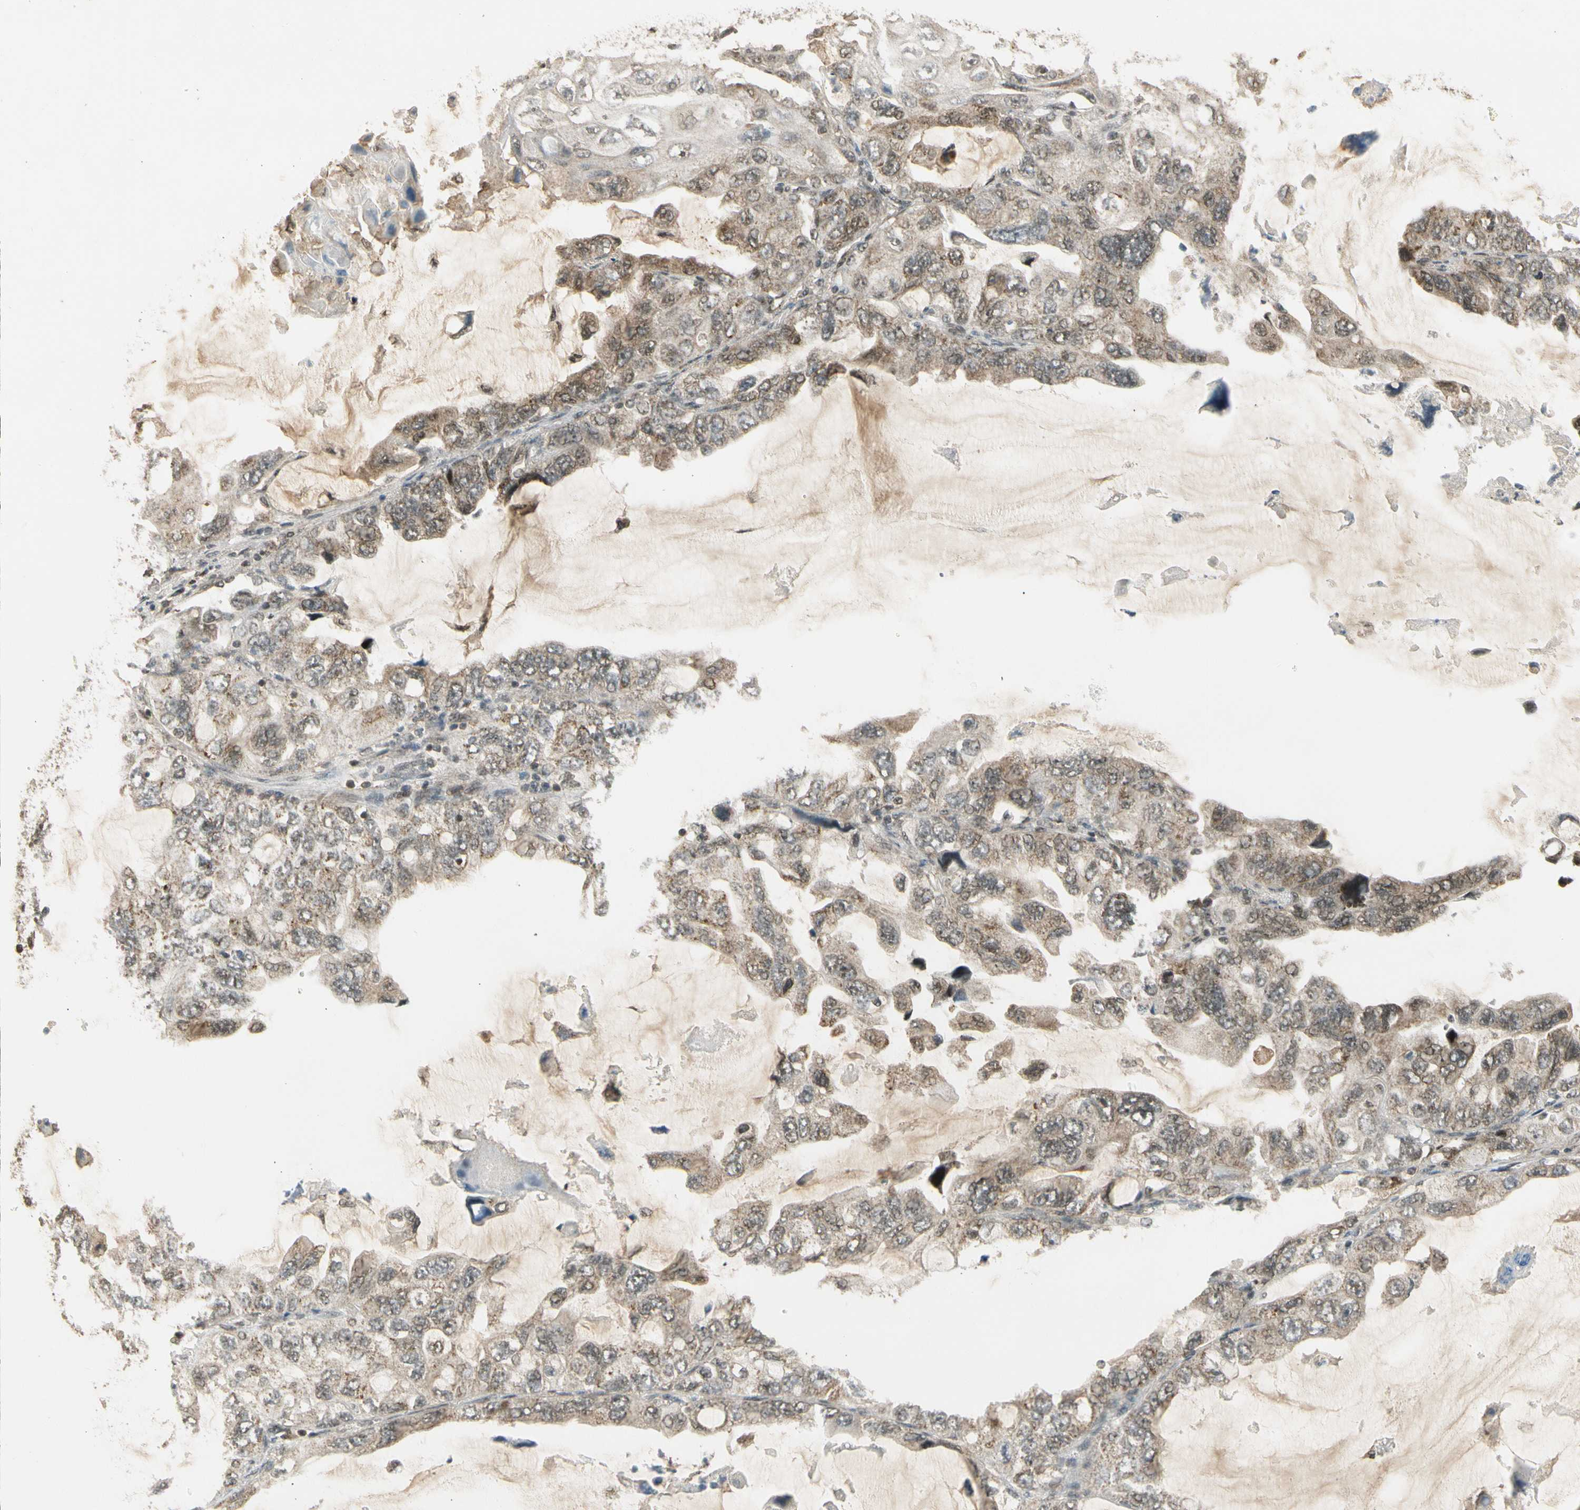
{"staining": {"intensity": "weak", "quantity": "25%-75%", "location": "cytoplasmic/membranous"}, "tissue": "lung cancer", "cell_type": "Tumor cells", "image_type": "cancer", "snomed": [{"axis": "morphology", "description": "Squamous cell carcinoma, NOS"}, {"axis": "topography", "description": "Lung"}], "caption": "Lung cancer stained with a protein marker displays weak staining in tumor cells.", "gene": "ZNF135", "patient": {"sex": "female", "age": 73}}